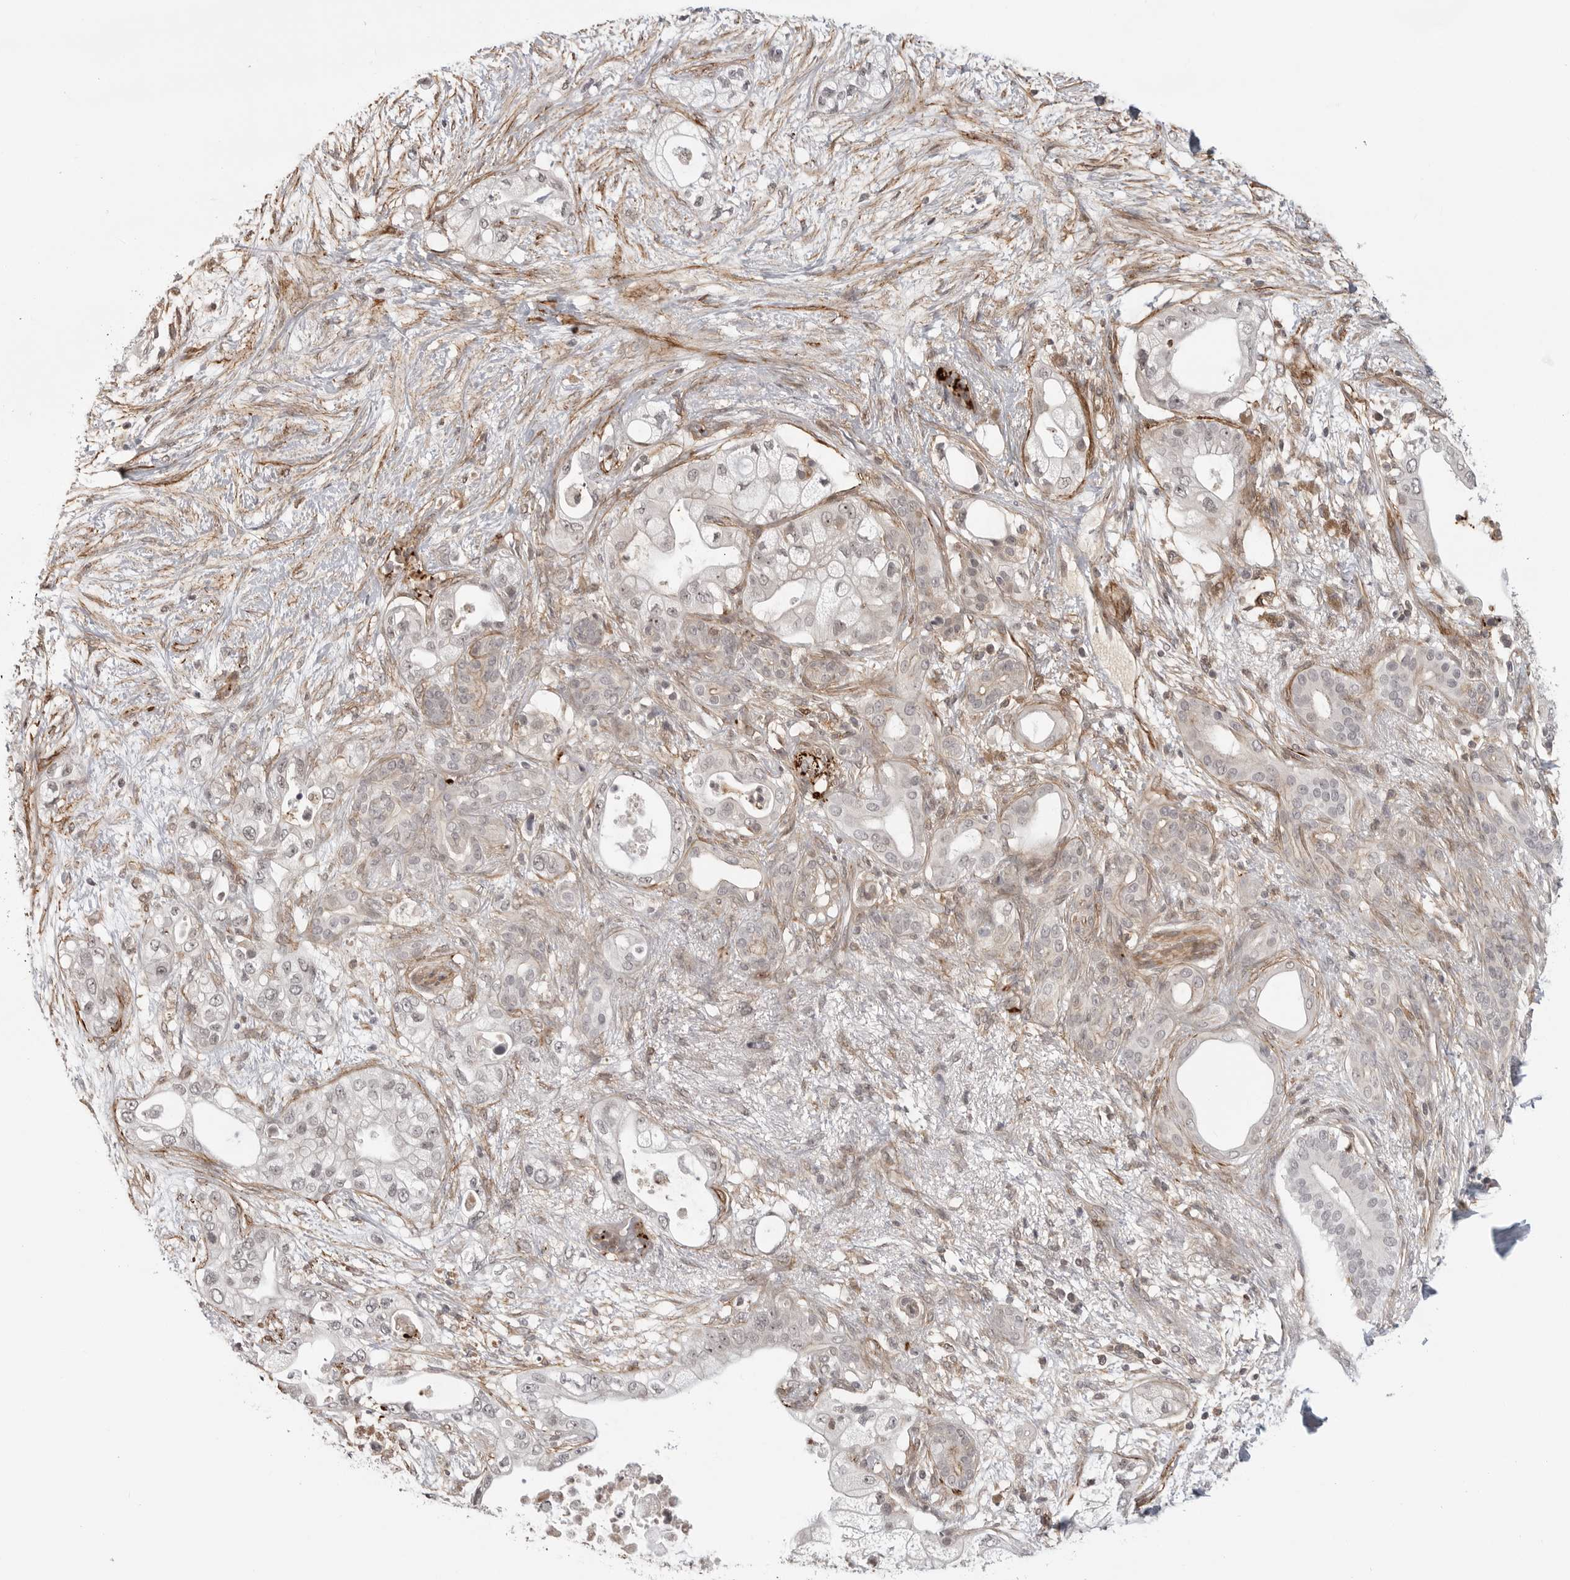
{"staining": {"intensity": "negative", "quantity": "none", "location": "none"}, "tissue": "pancreatic cancer", "cell_type": "Tumor cells", "image_type": "cancer", "snomed": [{"axis": "morphology", "description": "Adenocarcinoma, NOS"}, {"axis": "topography", "description": "Pancreas"}], "caption": "Immunohistochemical staining of human adenocarcinoma (pancreatic) displays no significant positivity in tumor cells. (DAB (3,3'-diaminobenzidine) IHC with hematoxylin counter stain).", "gene": "TUT4", "patient": {"sex": "male", "age": 53}}